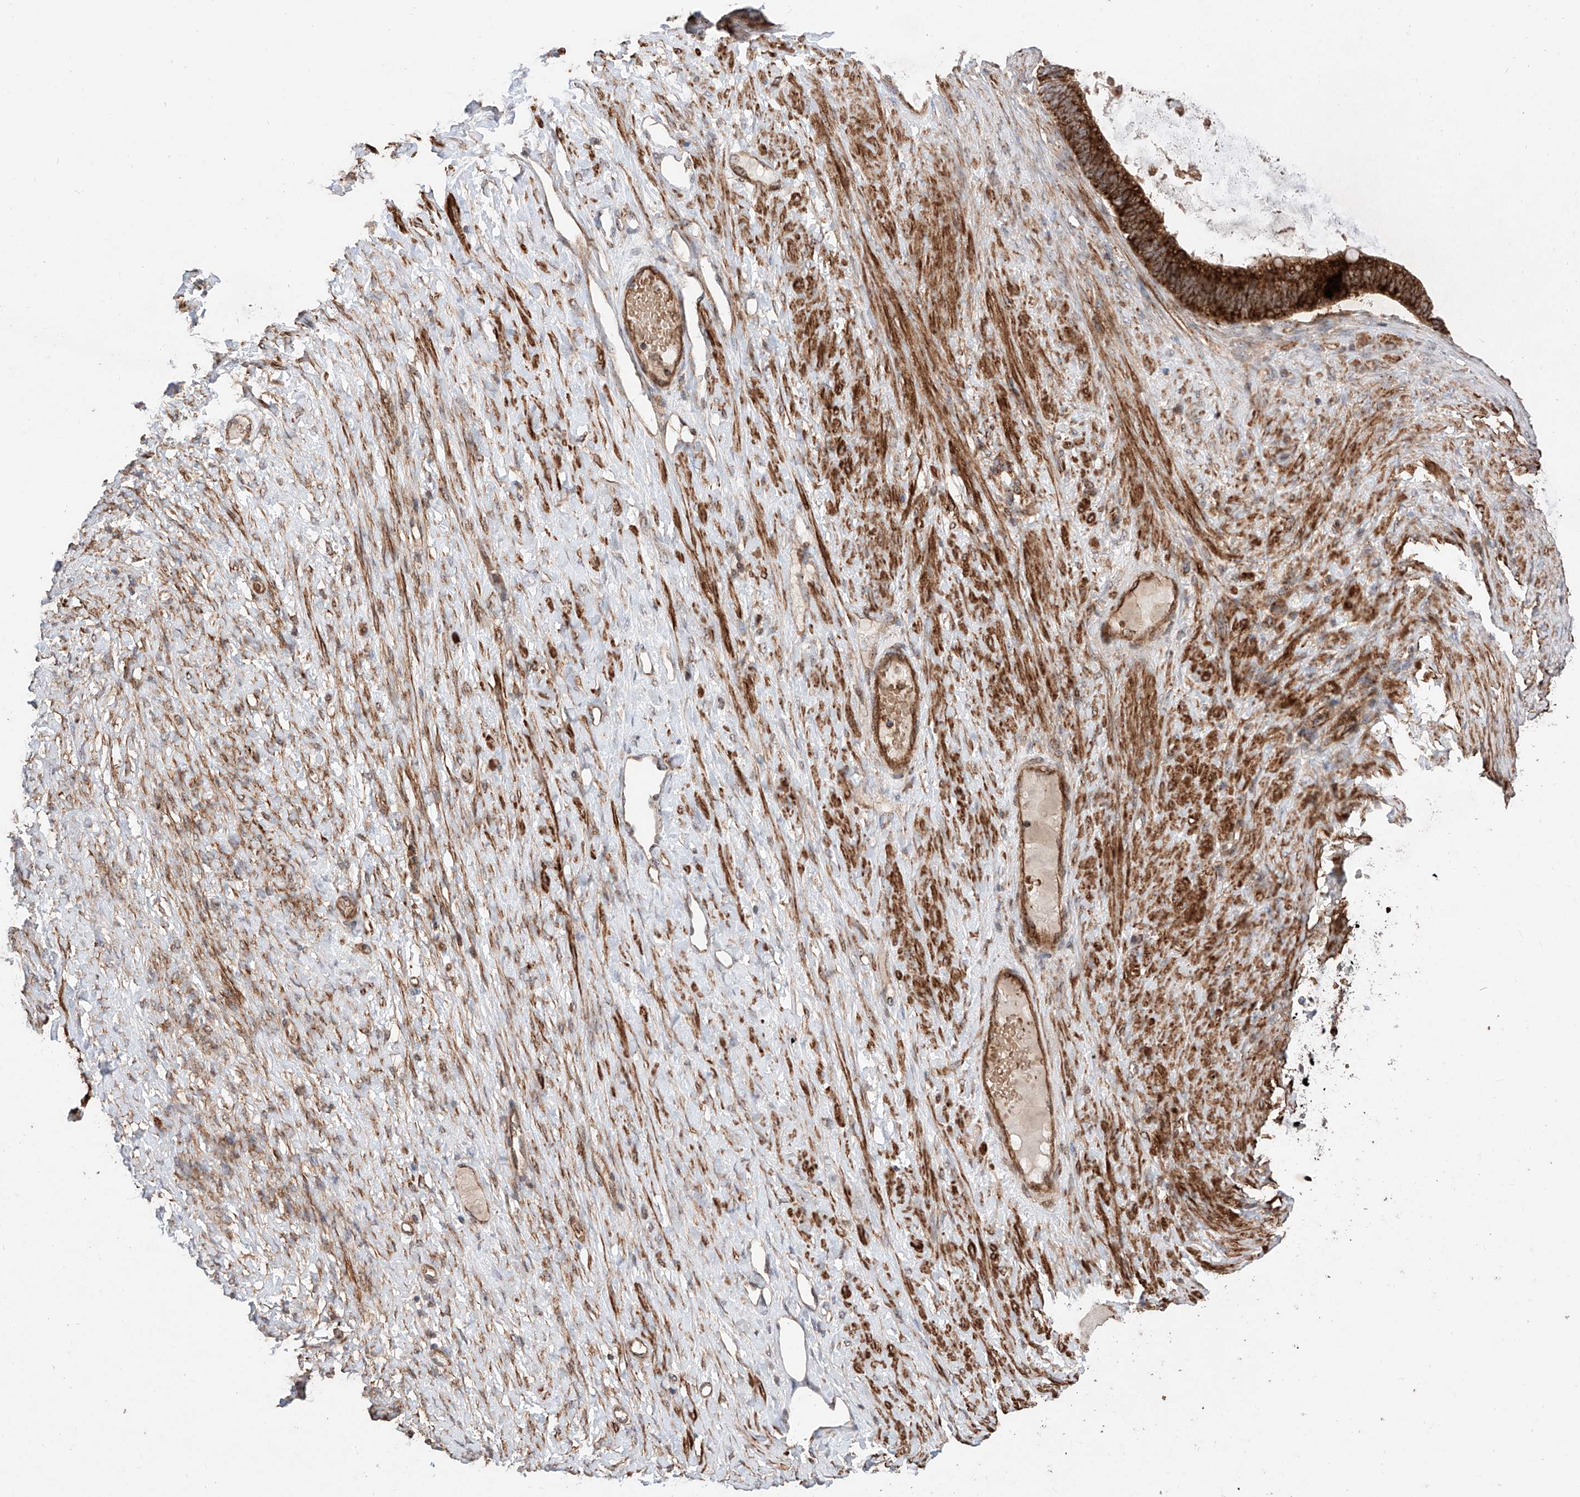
{"staining": {"intensity": "strong", "quantity": ">75%", "location": "cytoplasmic/membranous"}, "tissue": "ovarian cancer", "cell_type": "Tumor cells", "image_type": "cancer", "snomed": [{"axis": "morphology", "description": "Cystadenocarcinoma, mucinous, NOS"}, {"axis": "topography", "description": "Ovary"}], "caption": "Human ovarian cancer (mucinous cystadenocarcinoma) stained for a protein (brown) demonstrates strong cytoplasmic/membranous positive staining in about >75% of tumor cells.", "gene": "PISD", "patient": {"sex": "female", "age": 61}}